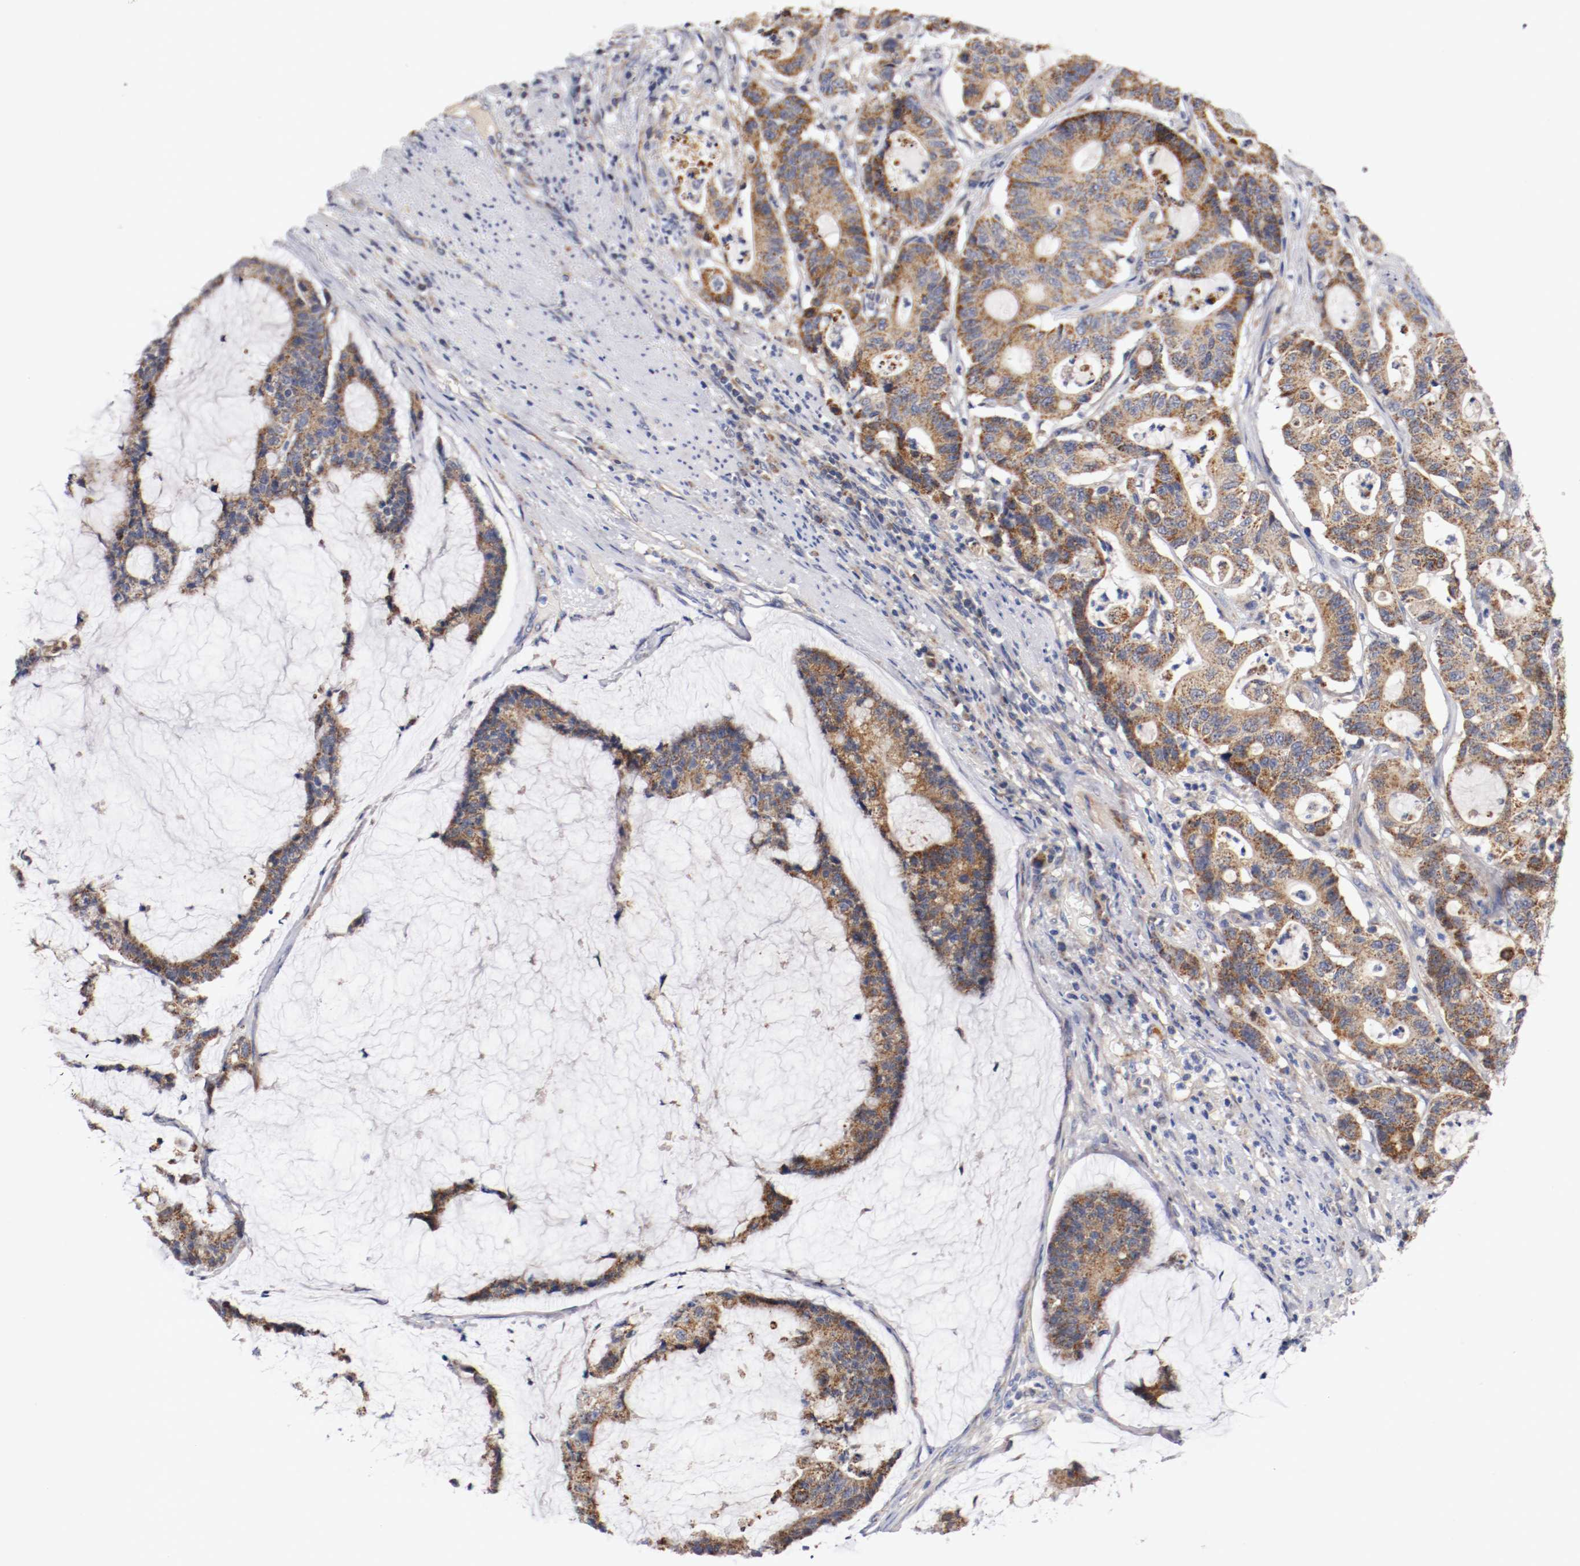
{"staining": {"intensity": "moderate", "quantity": ">75%", "location": "cytoplasmic/membranous"}, "tissue": "colorectal cancer", "cell_type": "Tumor cells", "image_type": "cancer", "snomed": [{"axis": "morphology", "description": "Adenocarcinoma, NOS"}, {"axis": "topography", "description": "Colon"}], "caption": "High-power microscopy captured an IHC image of colorectal adenocarcinoma, revealing moderate cytoplasmic/membranous staining in about >75% of tumor cells.", "gene": "PCSK6", "patient": {"sex": "female", "age": 84}}